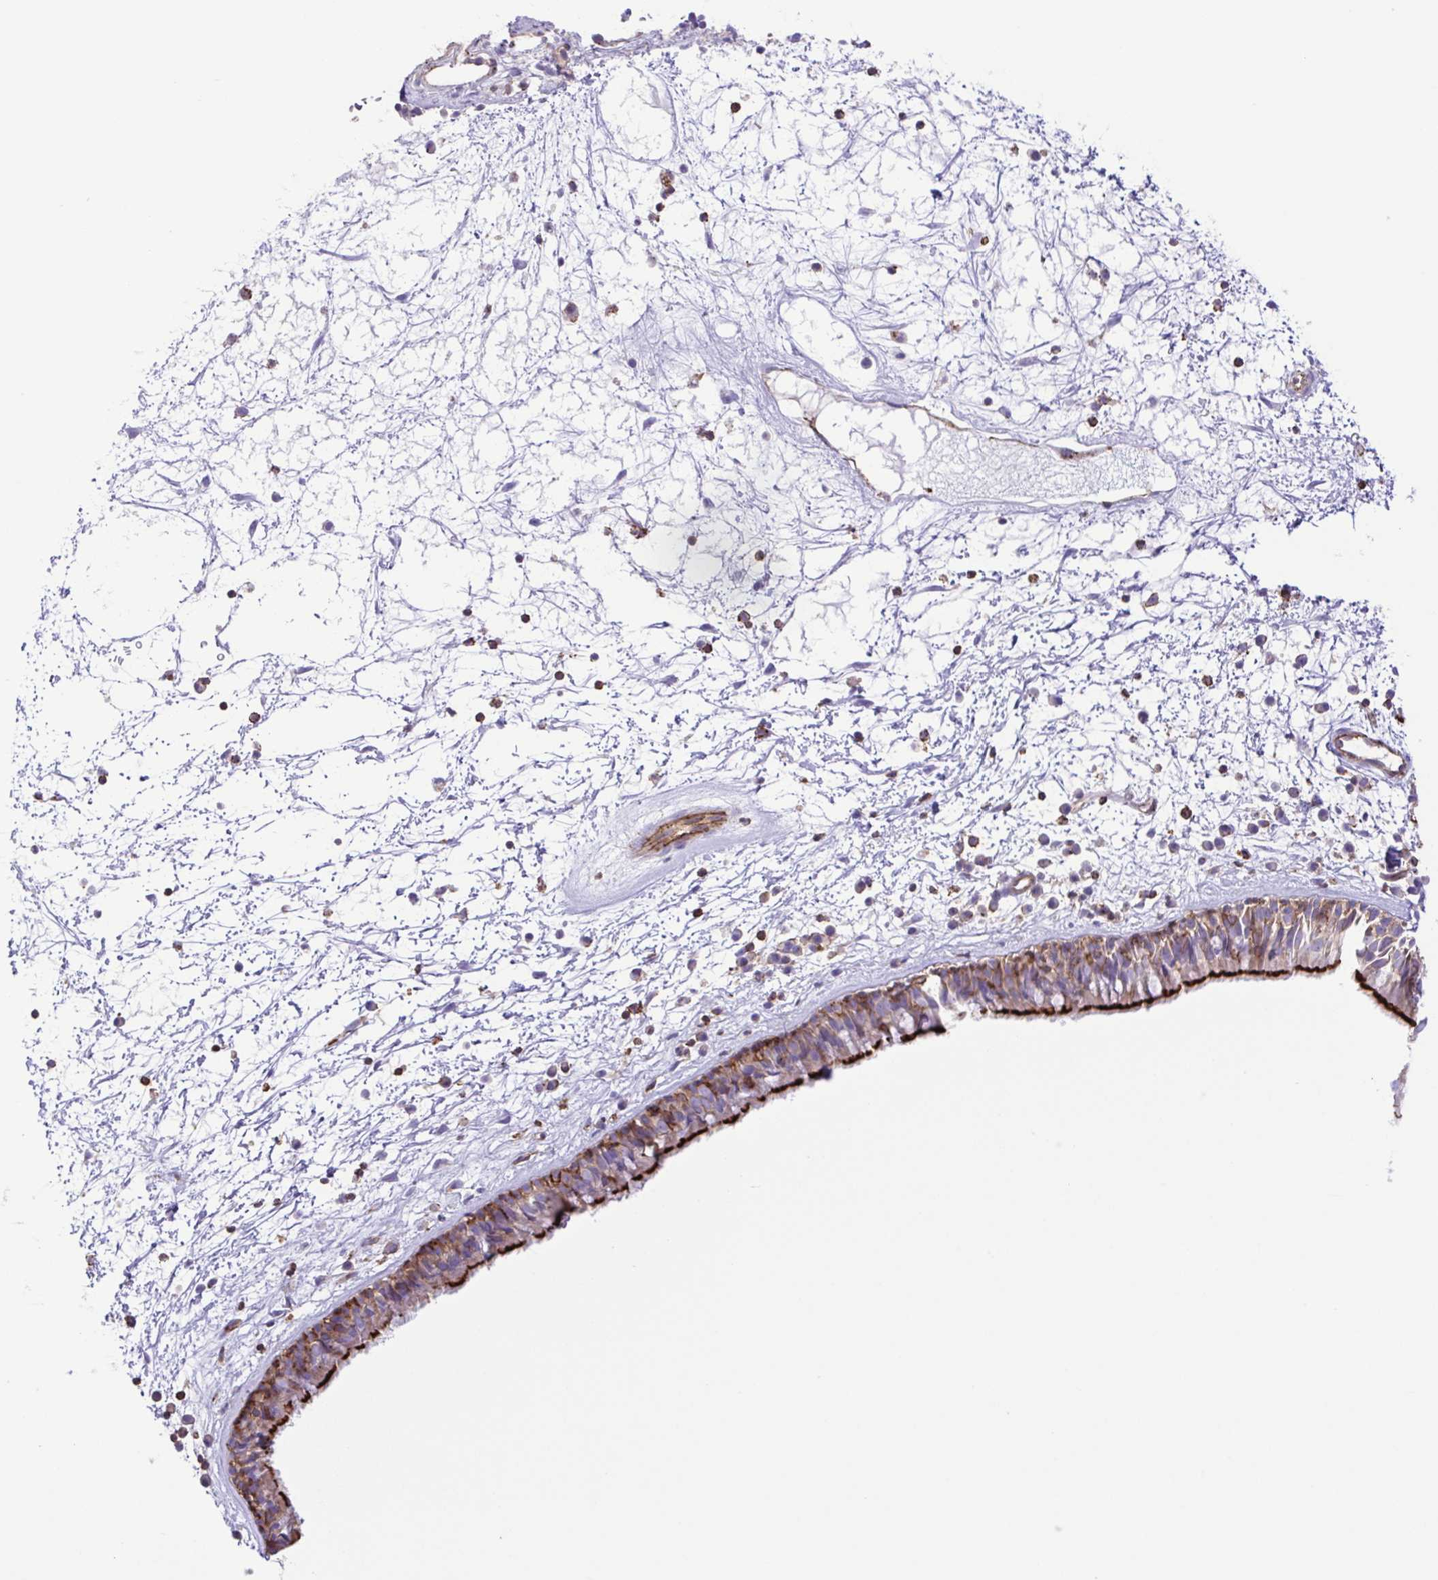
{"staining": {"intensity": "strong", "quantity": "<25%", "location": "cytoplasmic/membranous"}, "tissue": "nasopharynx", "cell_type": "Respiratory epithelial cells", "image_type": "normal", "snomed": [{"axis": "morphology", "description": "Normal tissue, NOS"}, {"axis": "topography", "description": "Nasopharynx"}], "caption": "Brown immunohistochemical staining in normal human nasopharynx demonstrates strong cytoplasmic/membranous staining in approximately <25% of respiratory epithelial cells.", "gene": "FLT1", "patient": {"sex": "male", "age": 24}}